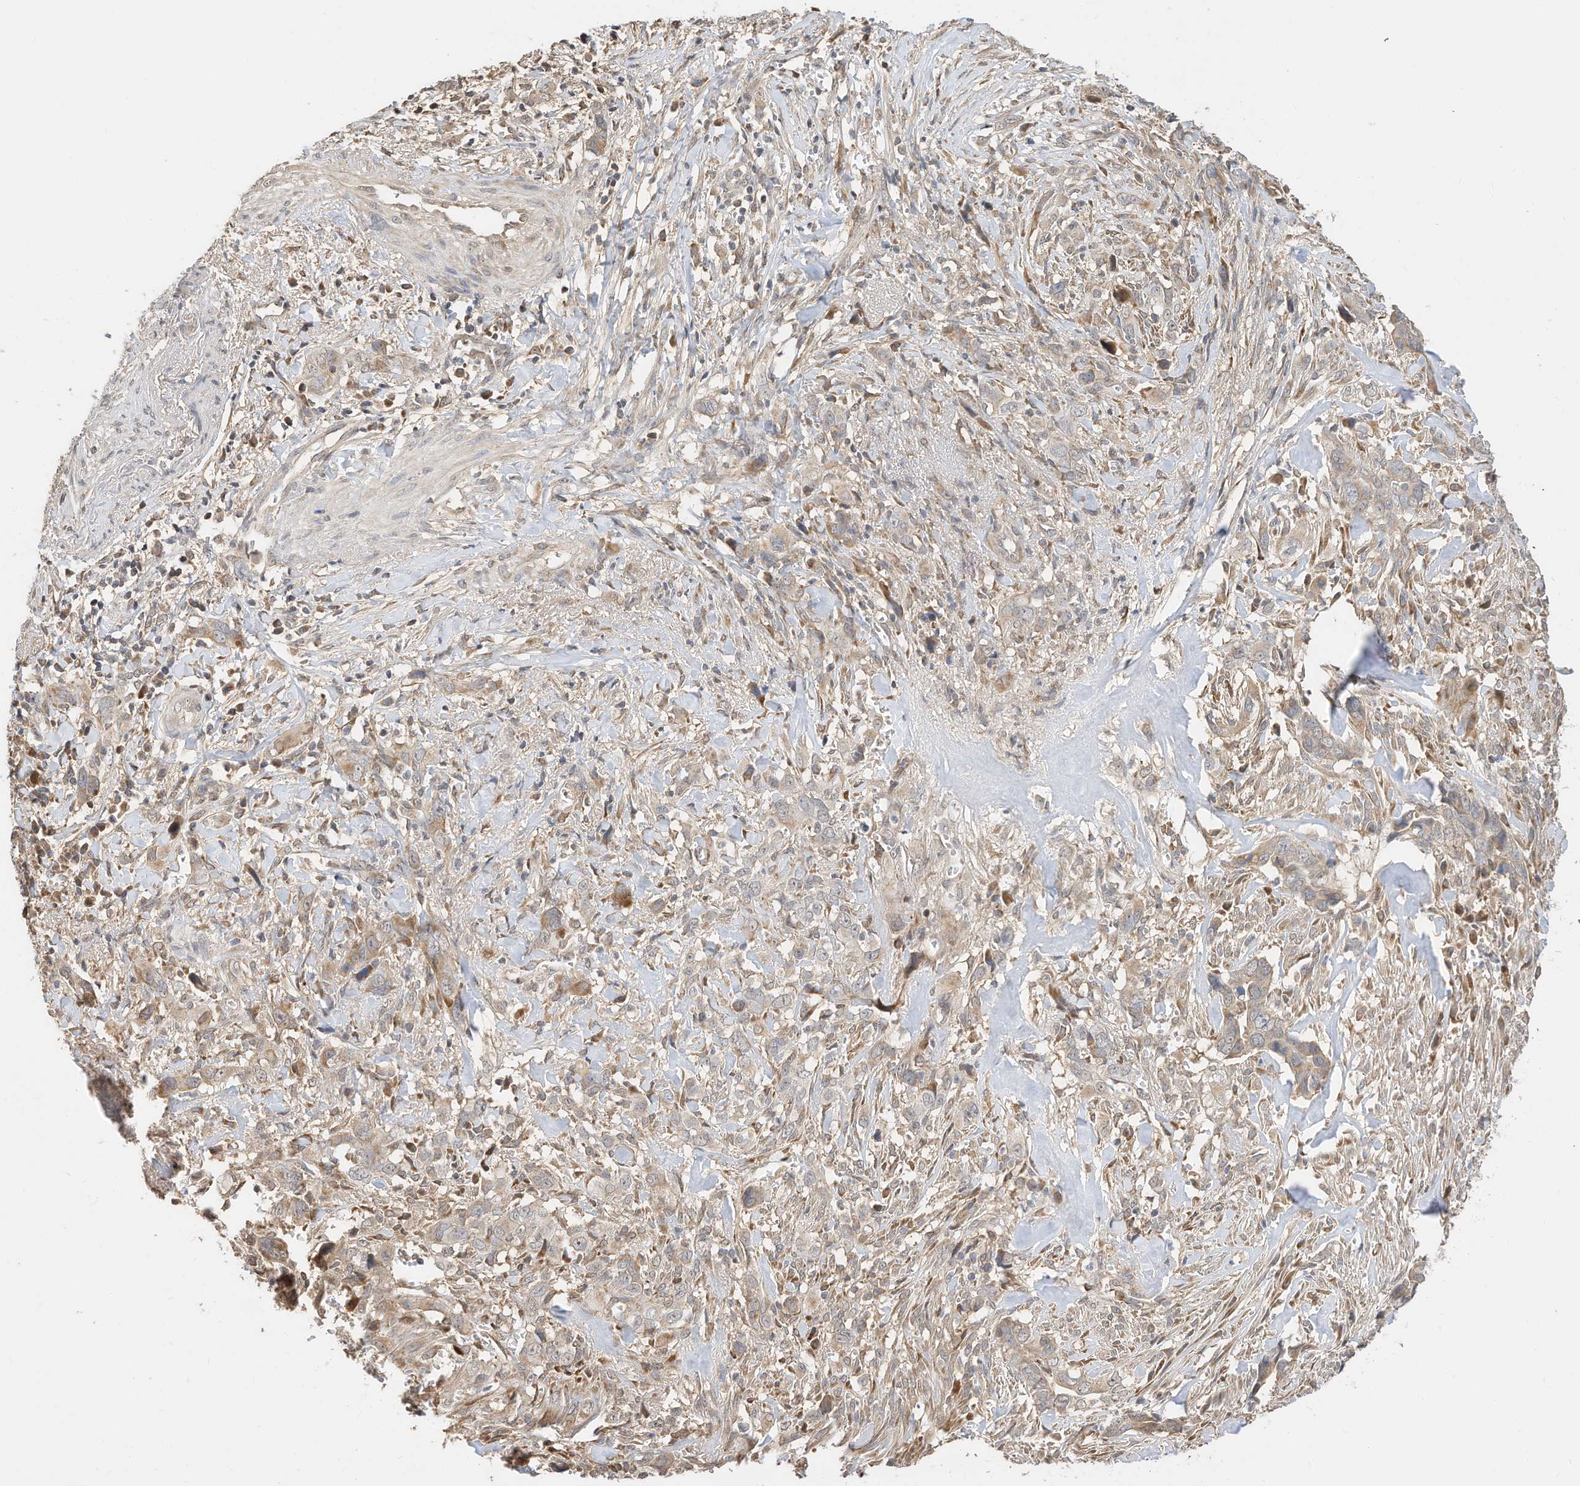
{"staining": {"intensity": "moderate", "quantity": "<25%", "location": "cytoplasmic/membranous"}, "tissue": "liver cancer", "cell_type": "Tumor cells", "image_type": "cancer", "snomed": [{"axis": "morphology", "description": "Cholangiocarcinoma"}, {"axis": "topography", "description": "Liver"}], "caption": "A low amount of moderate cytoplasmic/membranous expression is present in approximately <25% of tumor cells in cholangiocarcinoma (liver) tissue.", "gene": "CAGE1", "patient": {"sex": "female", "age": 79}}